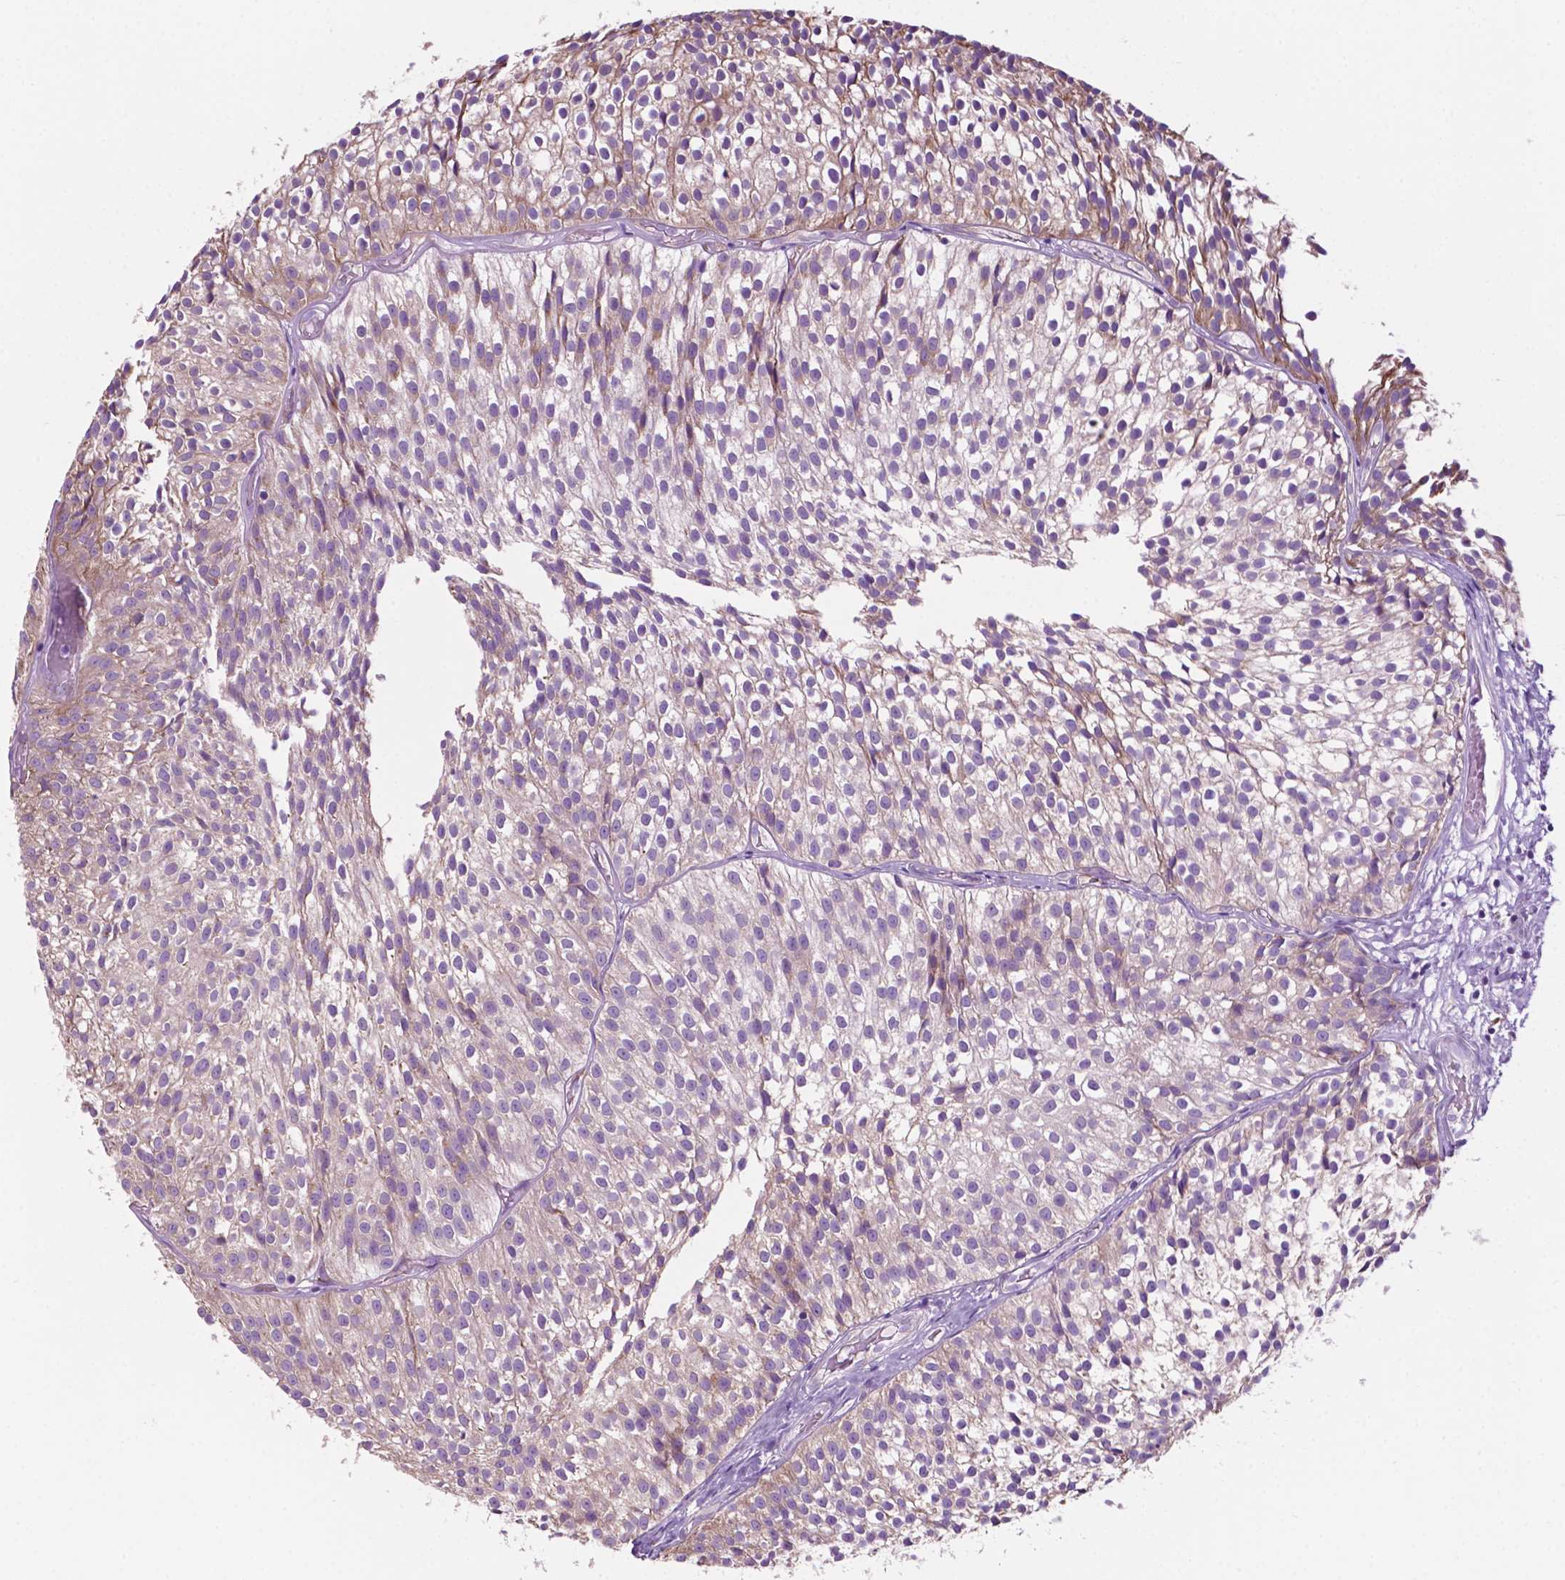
{"staining": {"intensity": "weak", "quantity": "<25%", "location": "cytoplasmic/membranous"}, "tissue": "urothelial cancer", "cell_type": "Tumor cells", "image_type": "cancer", "snomed": [{"axis": "morphology", "description": "Urothelial carcinoma, Low grade"}, {"axis": "topography", "description": "Urinary bladder"}], "caption": "Photomicrograph shows no significant protein staining in tumor cells of urothelial cancer.", "gene": "RPL29", "patient": {"sex": "male", "age": 63}}